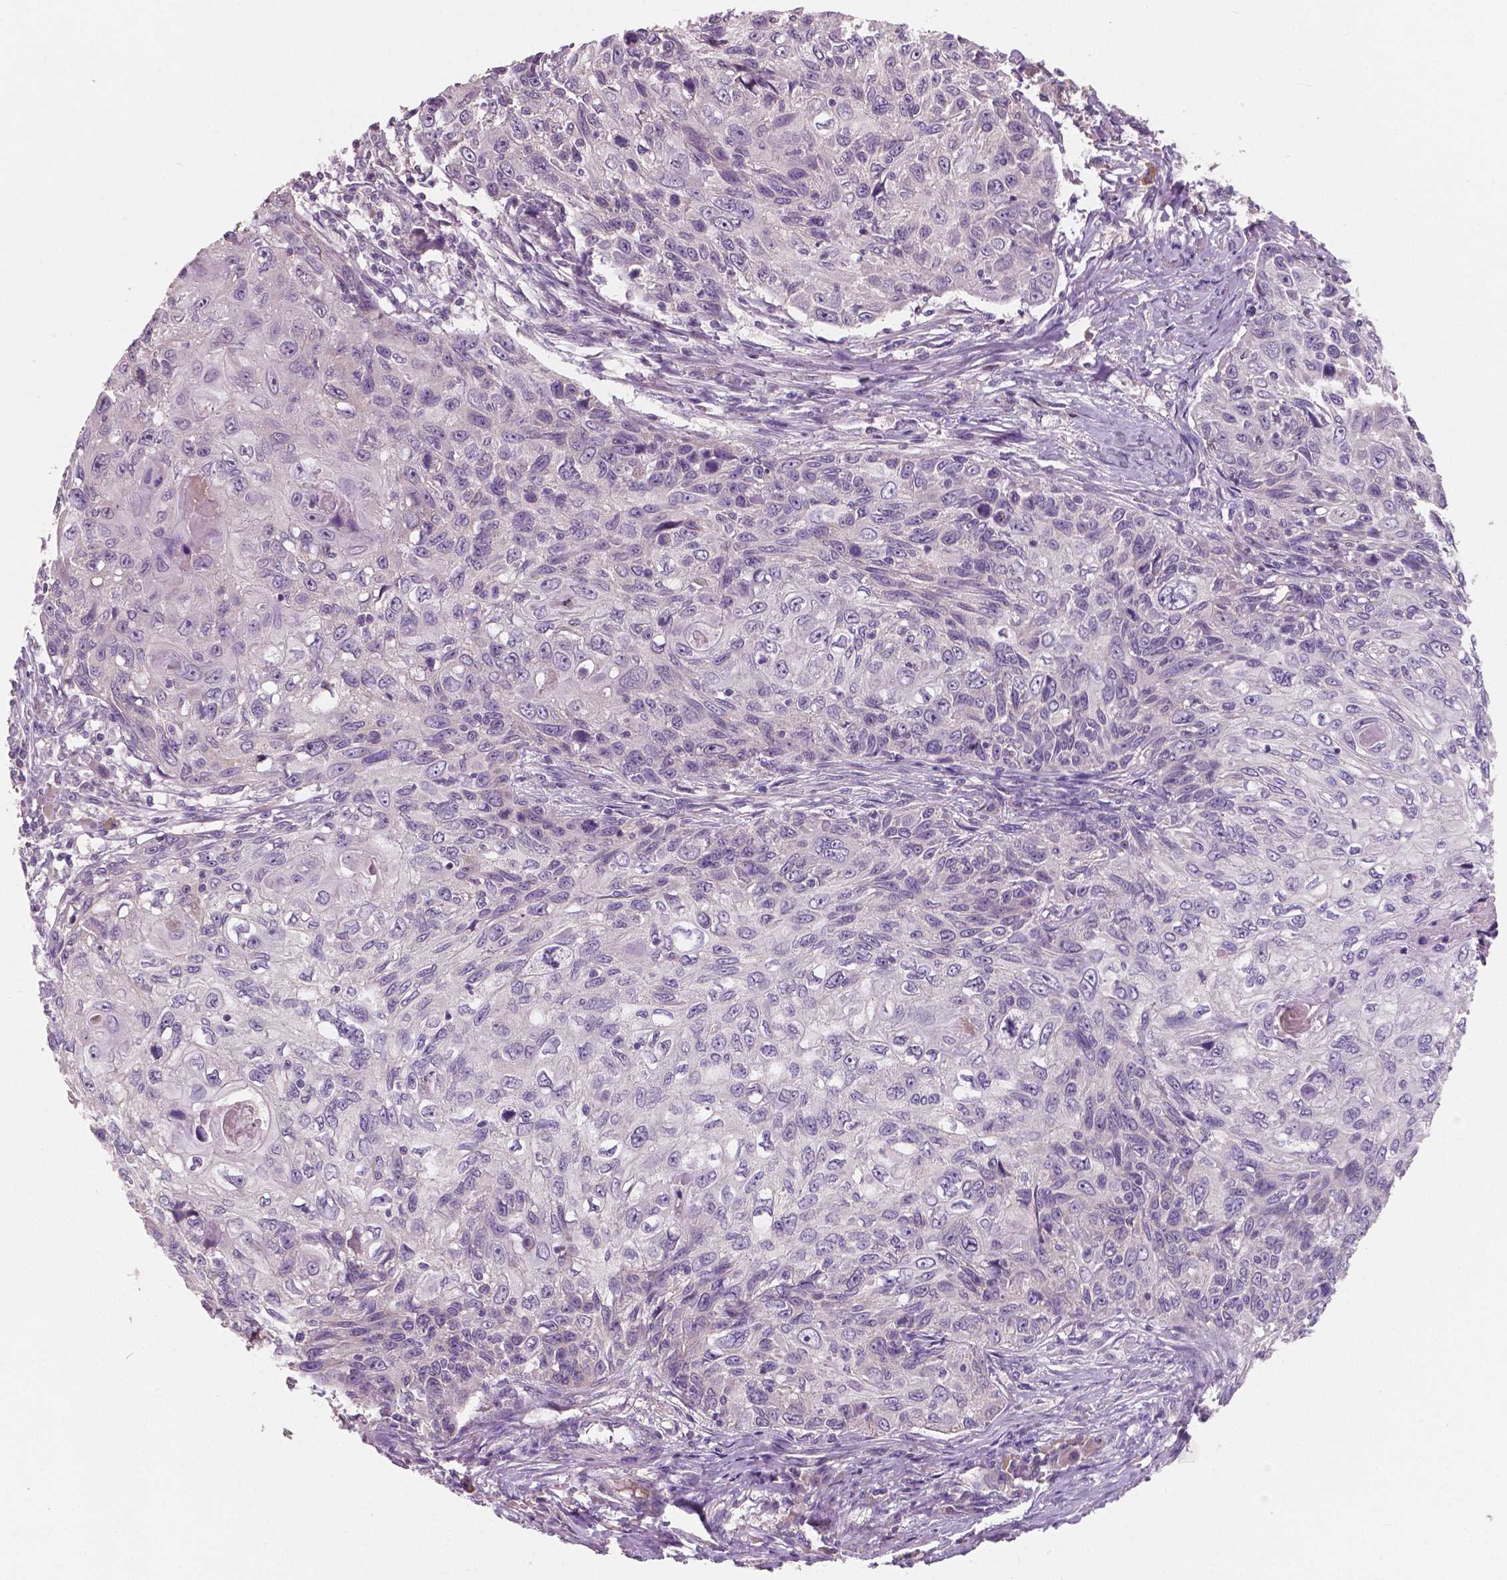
{"staining": {"intensity": "negative", "quantity": "none", "location": "none"}, "tissue": "skin cancer", "cell_type": "Tumor cells", "image_type": "cancer", "snomed": [{"axis": "morphology", "description": "Squamous cell carcinoma, NOS"}, {"axis": "topography", "description": "Skin"}], "caption": "DAB (3,3'-diaminobenzidine) immunohistochemical staining of skin cancer (squamous cell carcinoma) displays no significant positivity in tumor cells. The staining was performed using DAB to visualize the protein expression in brown, while the nuclei were stained in blue with hematoxylin (Magnification: 20x).", "gene": "LSM14B", "patient": {"sex": "male", "age": 92}}